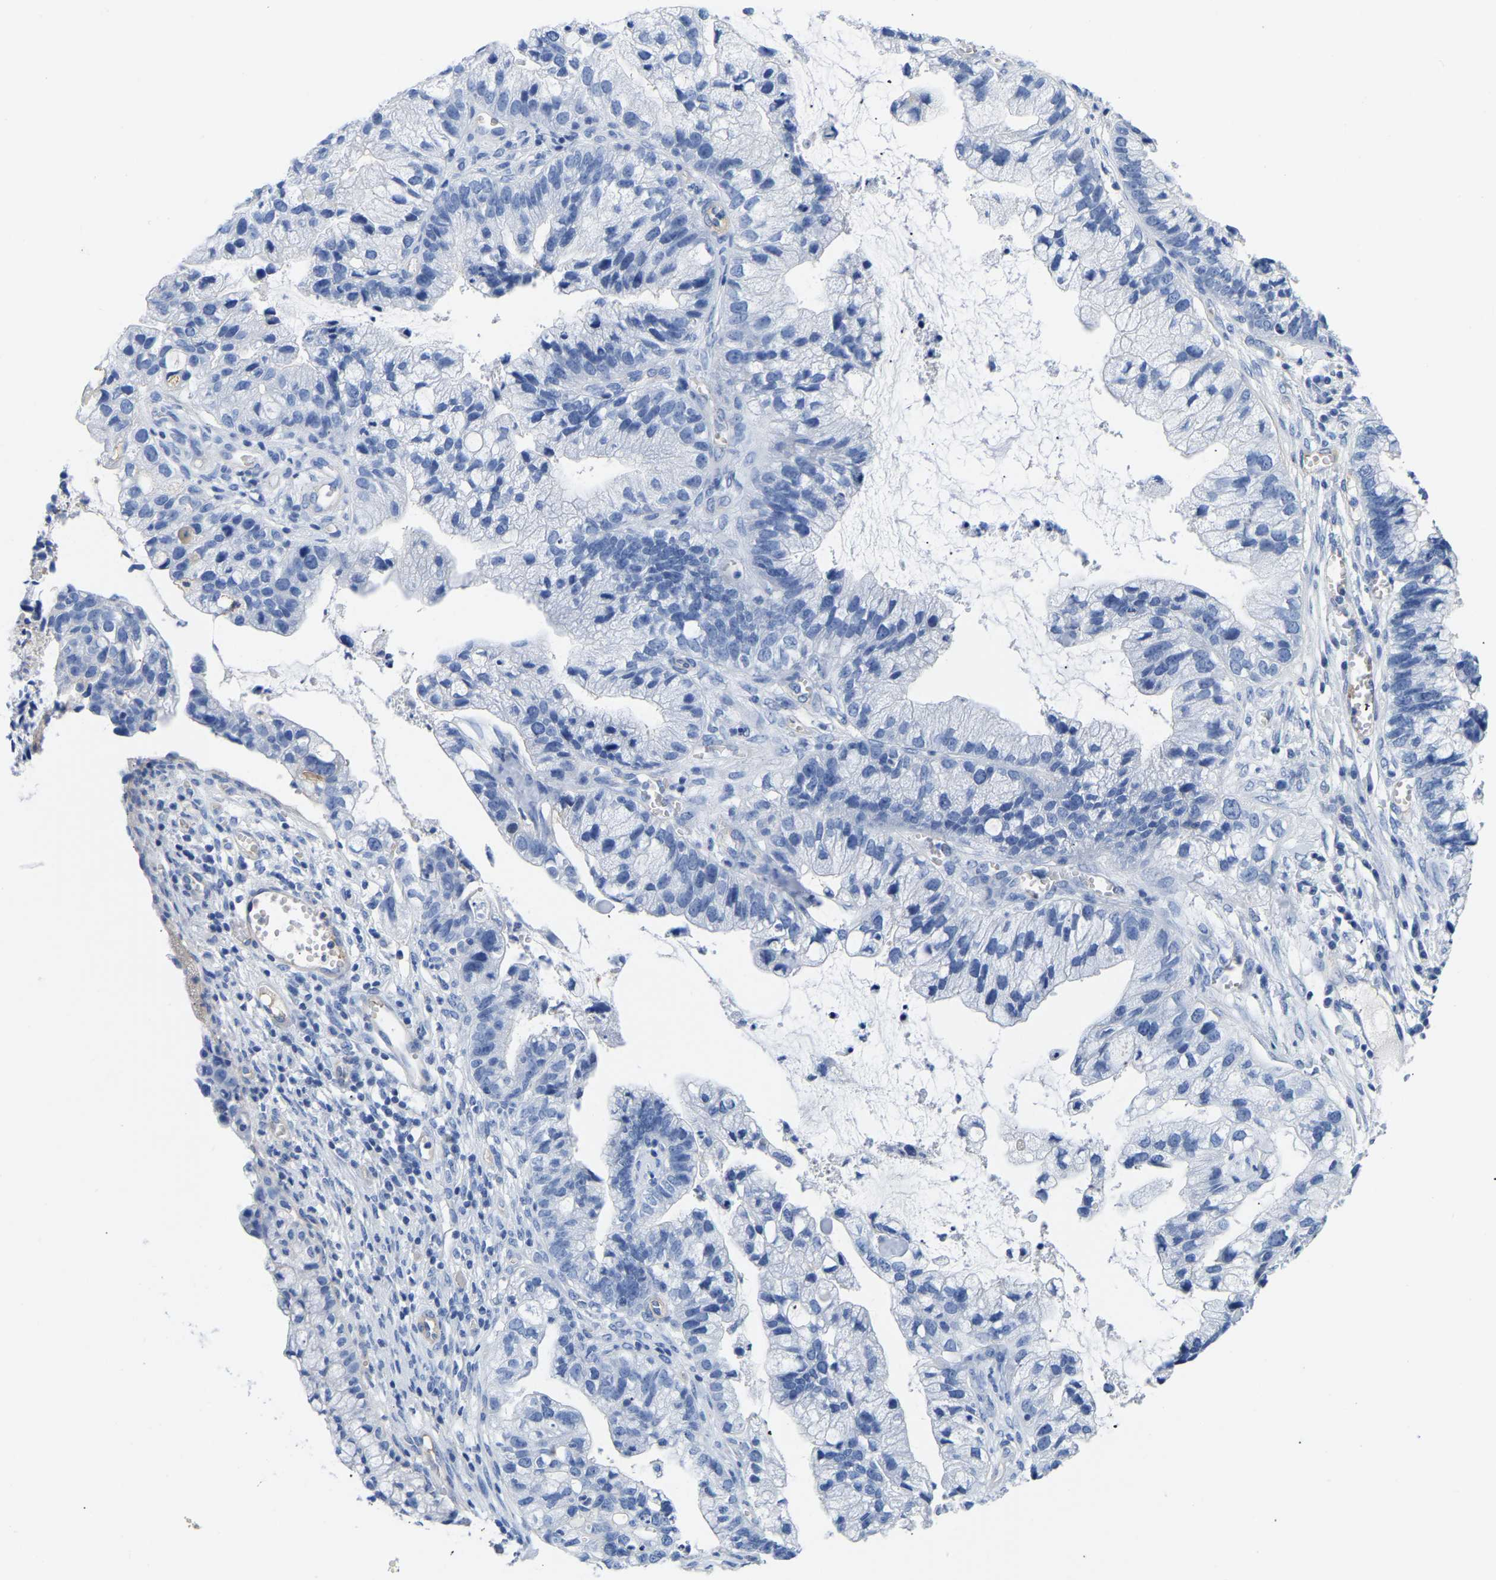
{"staining": {"intensity": "negative", "quantity": "none", "location": "none"}, "tissue": "cervical cancer", "cell_type": "Tumor cells", "image_type": "cancer", "snomed": [{"axis": "morphology", "description": "Adenocarcinoma, NOS"}, {"axis": "topography", "description": "Cervix"}], "caption": "Cervical cancer stained for a protein using IHC reveals no staining tumor cells.", "gene": "UPK3A", "patient": {"sex": "female", "age": 44}}